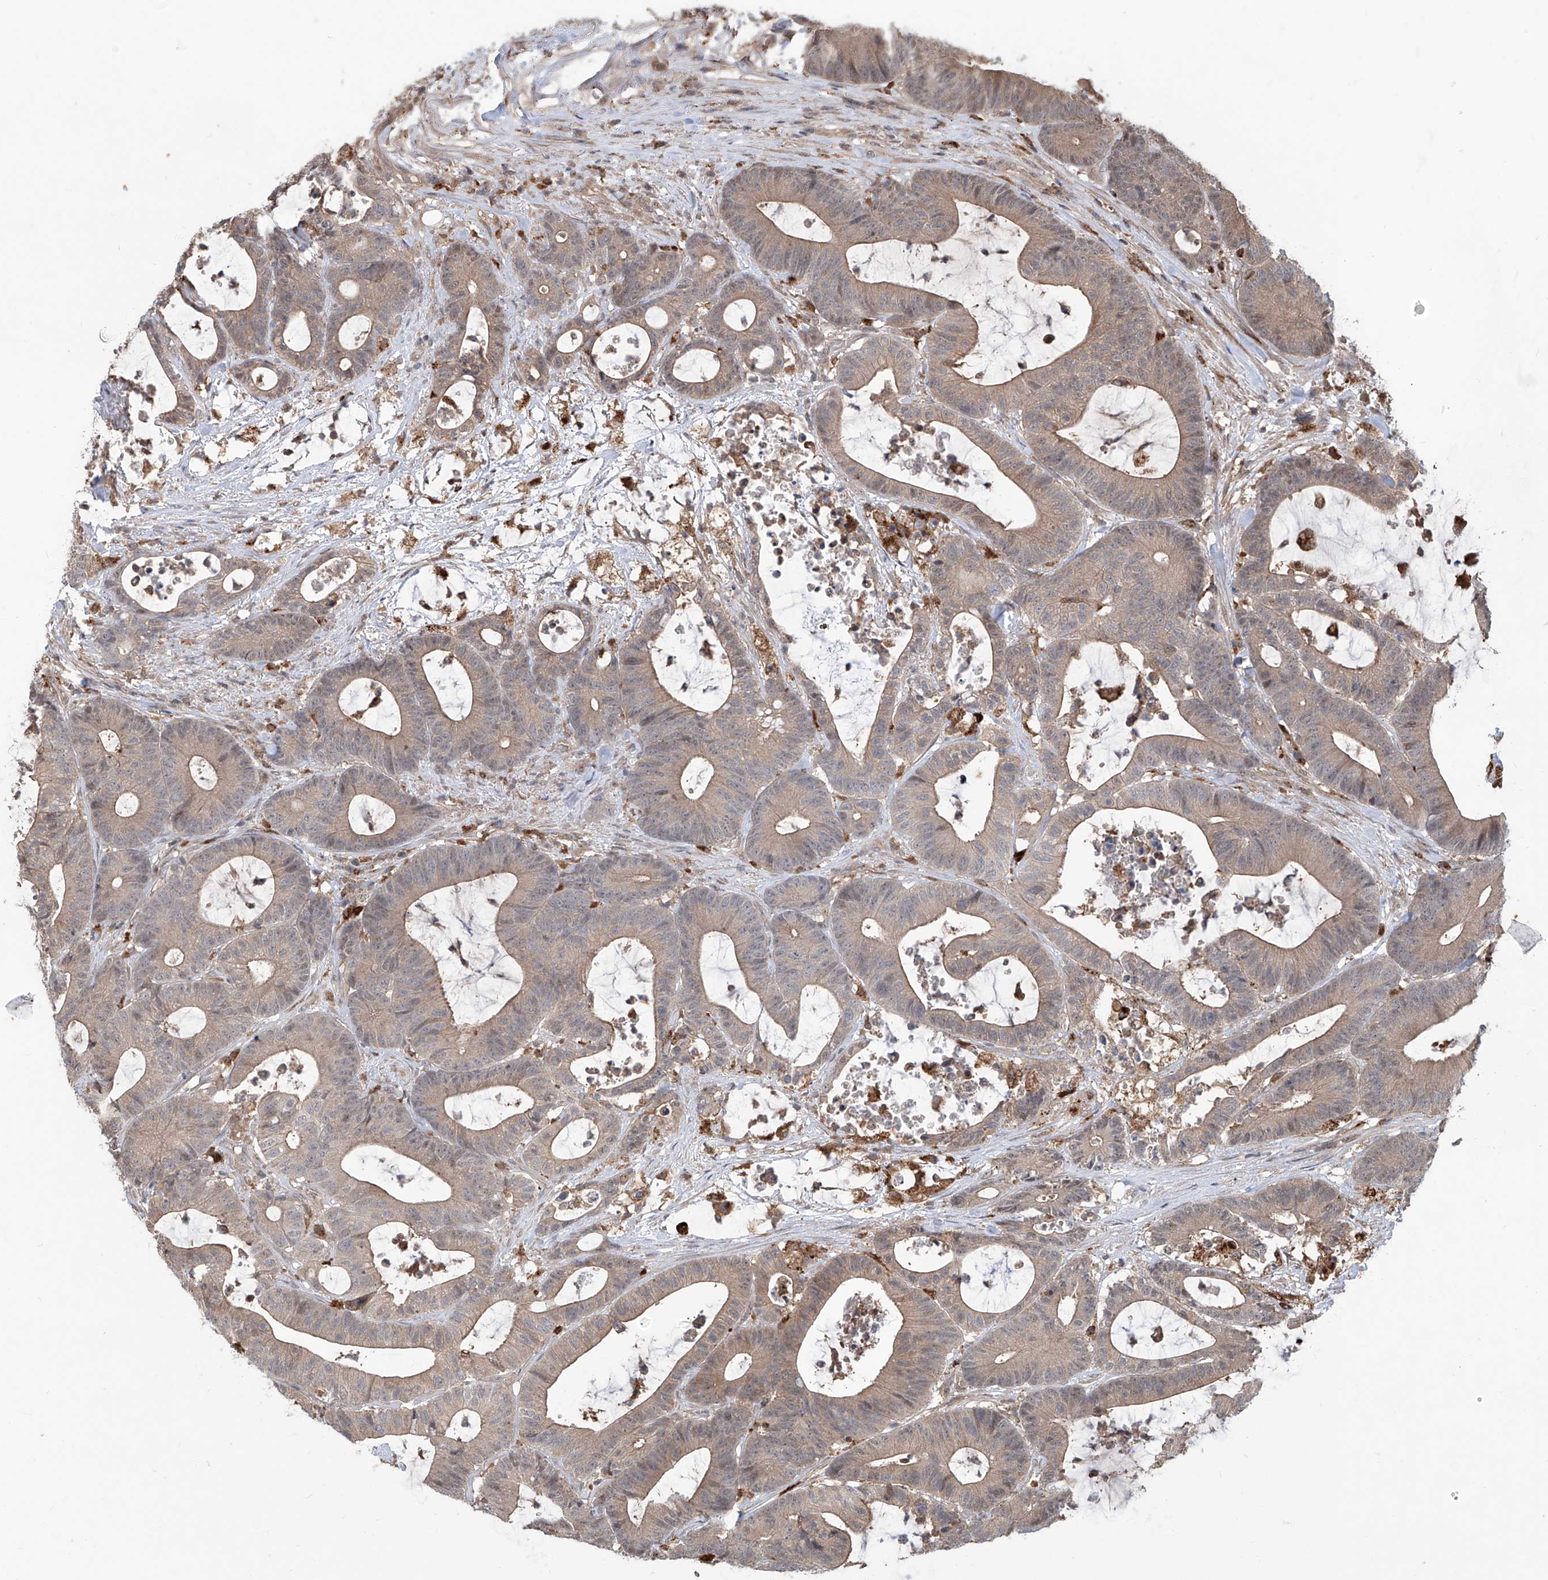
{"staining": {"intensity": "weak", "quantity": "<25%", "location": "cytoplasmic/membranous"}, "tissue": "colorectal cancer", "cell_type": "Tumor cells", "image_type": "cancer", "snomed": [{"axis": "morphology", "description": "Adenocarcinoma, NOS"}, {"axis": "topography", "description": "Colon"}], "caption": "DAB immunohistochemical staining of human adenocarcinoma (colorectal) reveals no significant staining in tumor cells.", "gene": "HOXC8", "patient": {"sex": "female", "age": 84}}